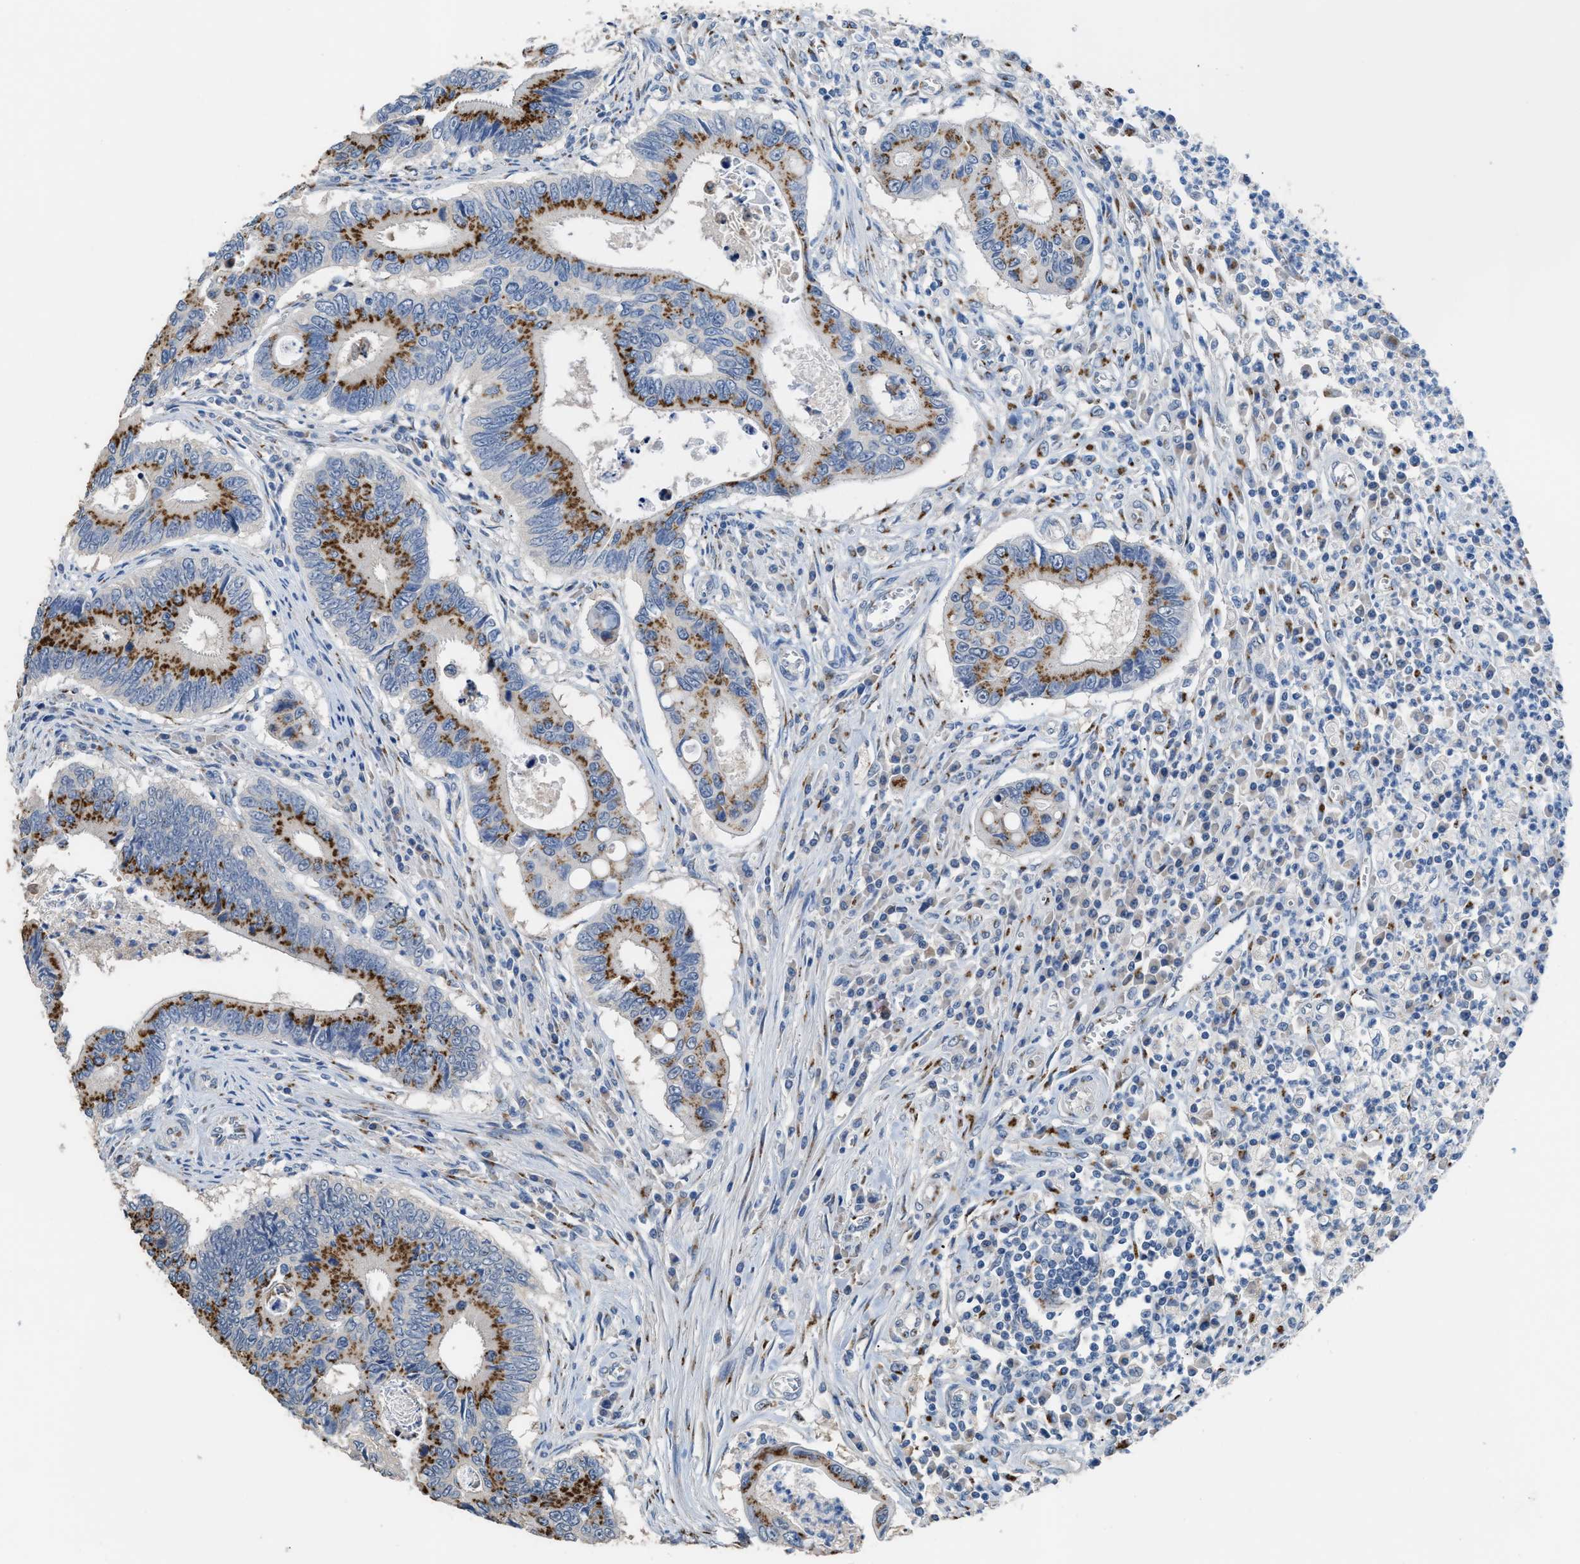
{"staining": {"intensity": "strong", "quantity": ">75%", "location": "cytoplasmic/membranous"}, "tissue": "colorectal cancer", "cell_type": "Tumor cells", "image_type": "cancer", "snomed": [{"axis": "morphology", "description": "Inflammation, NOS"}, {"axis": "morphology", "description": "Adenocarcinoma, NOS"}, {"axis": "topography", "description": "Colon"}], "caption": "A high amount of strong cytoplasmic/membranous expression is appreciated in about >75% of tumor cells in colorectal cancer (adenocarcinoma) tissue.", "gene": "GOLM1", "patient": {"sex": "male", "age": 72}}